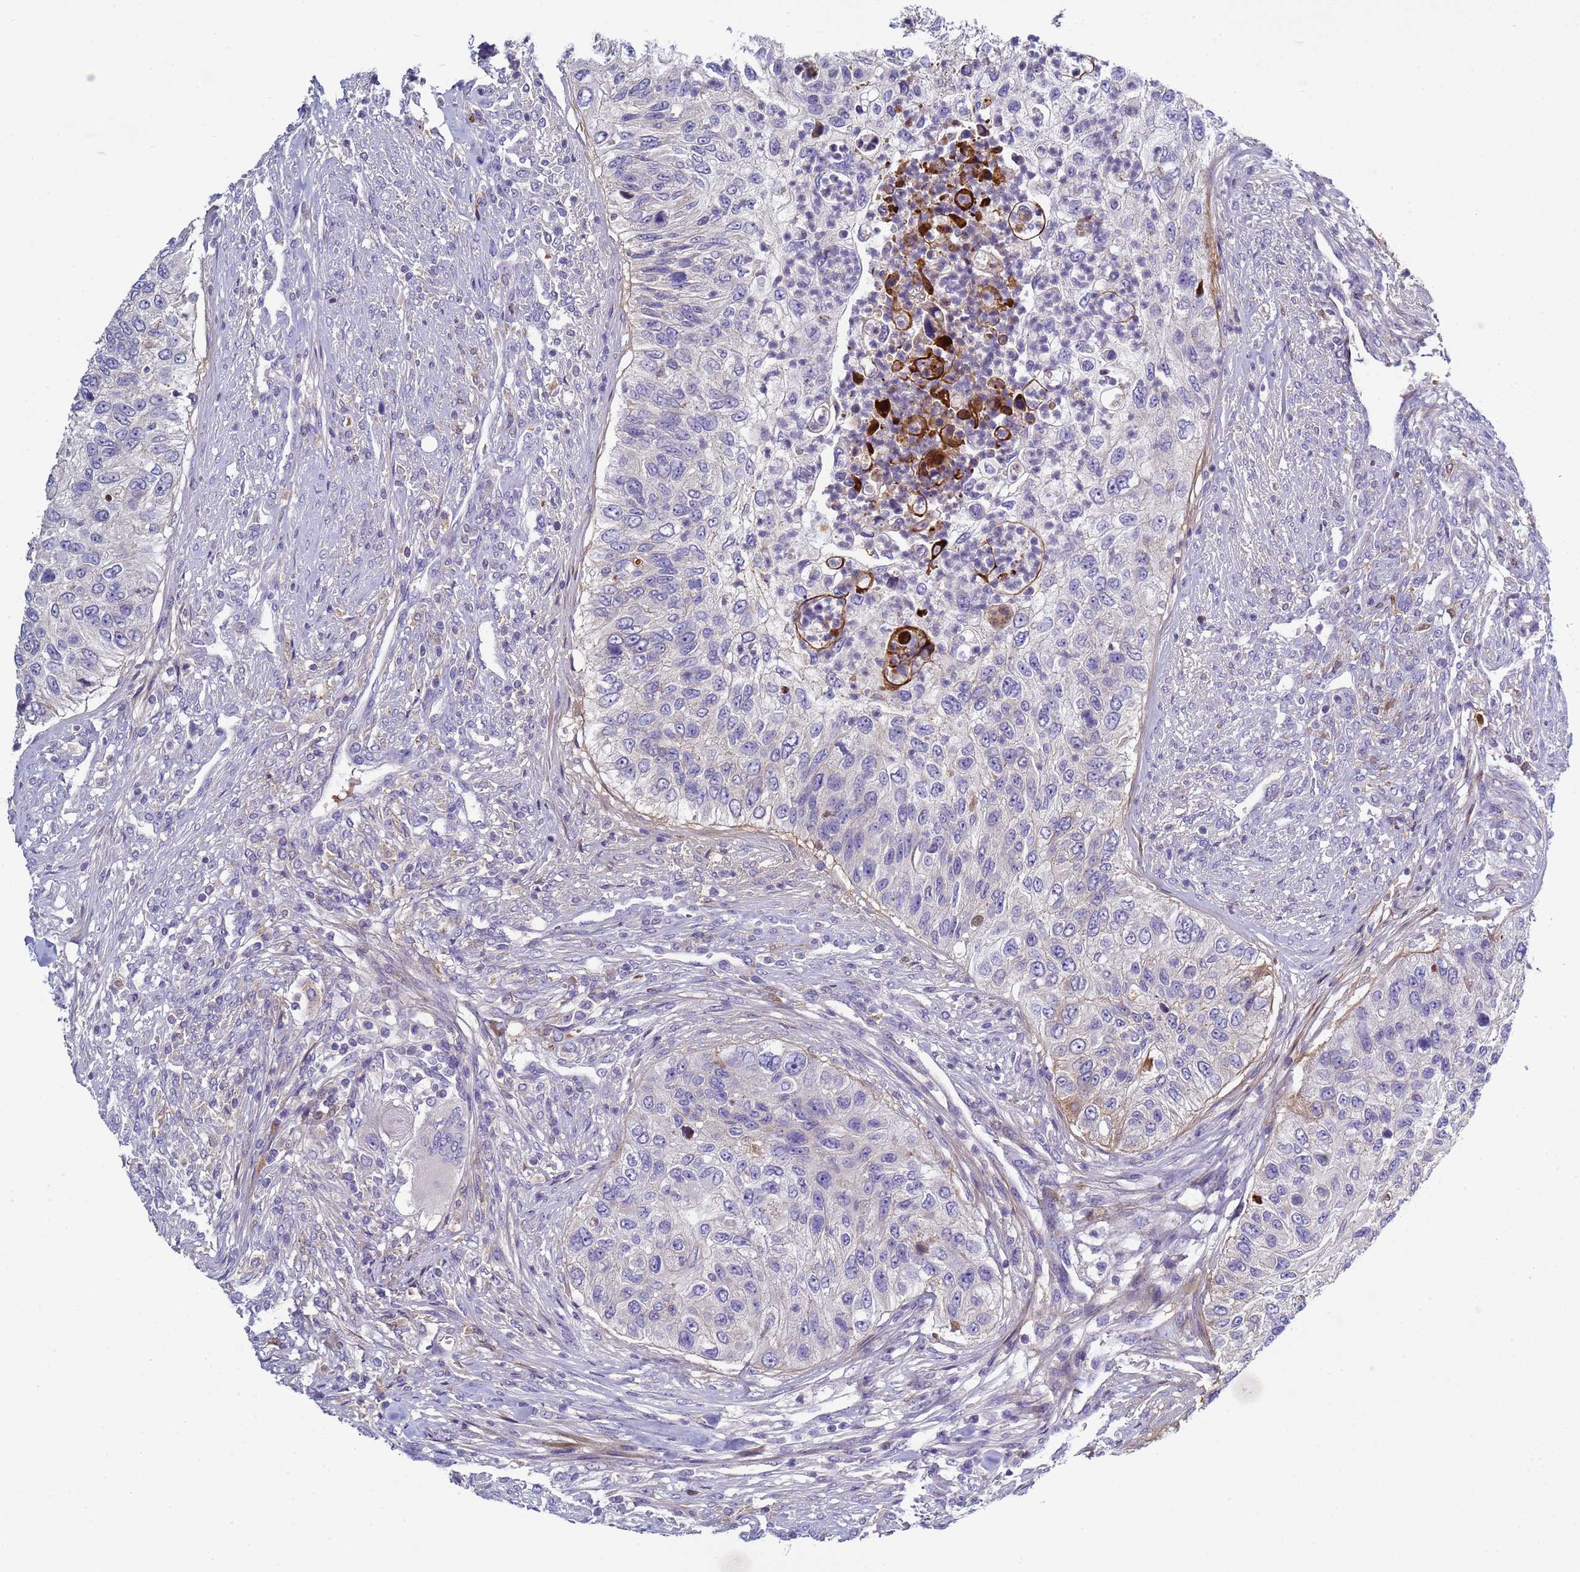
{"staining": {"intensity": "negative", "quantity": "none", "location": "none"}, "tissue": "urothelial cancer", "cell_type": "Tumor cells", "image_type": "cancer", "snomed": [{"axis": "morphology", "description": "Urothelial carcinoma, High grade"}, {"axis": "topography", "description": "Urinary bladder"}], "caption": "IHC of urothelial carcinoma (high-grade) displays no staining in tumor cells.", "gene": "TRIM51", "patient": {"sex": "female", "age": 60}}